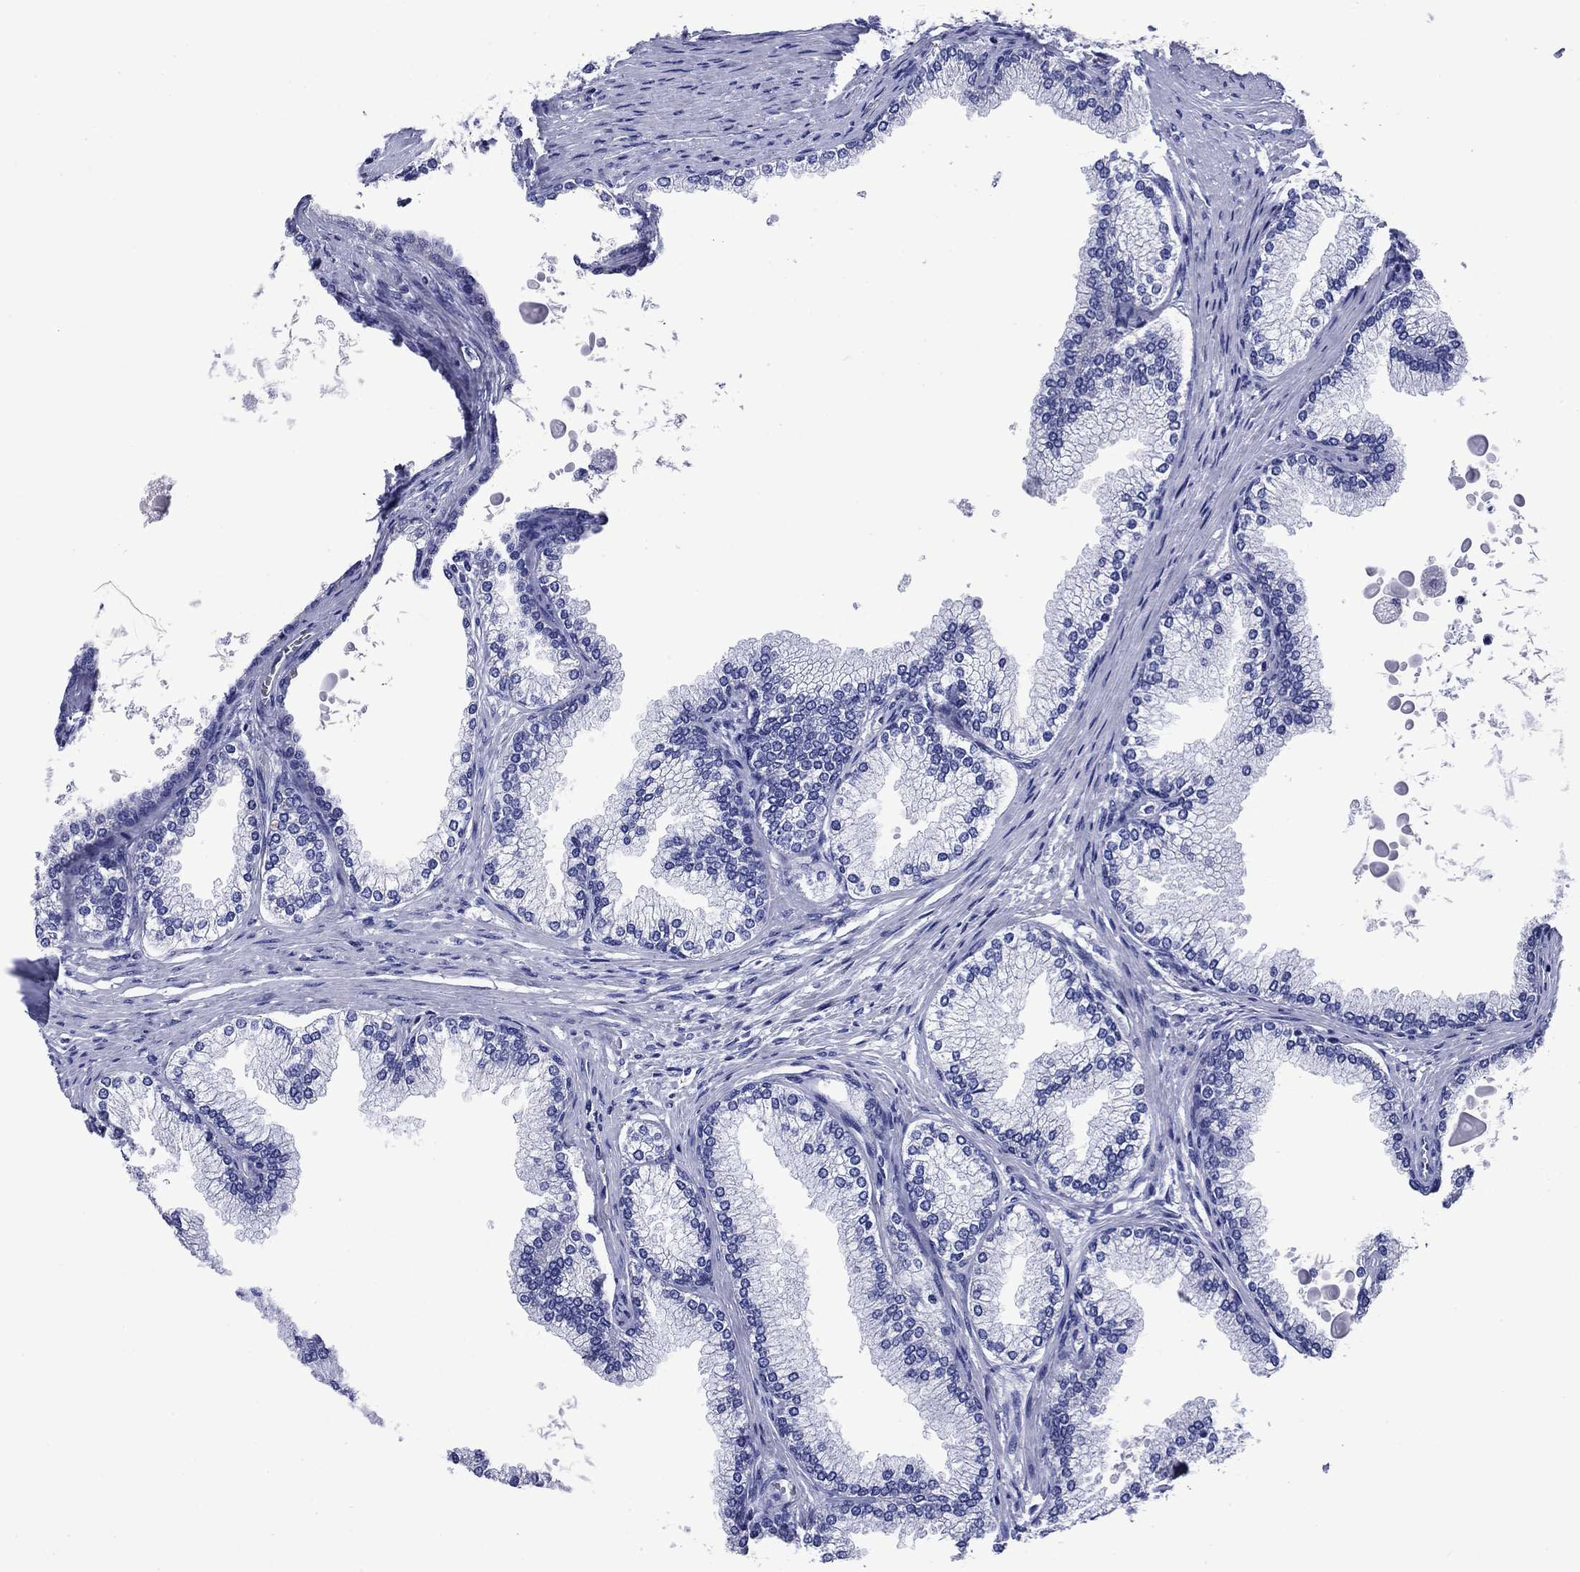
{"staining": {"intensity": "negative", "quantity": "none", "location": "none"}, "tissue": "prostate", "cell_type": "Glandular cells", "image_type": "normal", "snomed": [{"axis": "morphology", "description": "Normal tissue, NOS"}, {"axis": "topography", "description": "Prostate"}], "caption": "Immunohistochemistry (IHC) photomicrograph of benign prostate stained for a protein (brown), which demonstrates no staining in glandular cells.", "gene": "SLC1A2", "patient": {"sex": "male", "age": 72}}